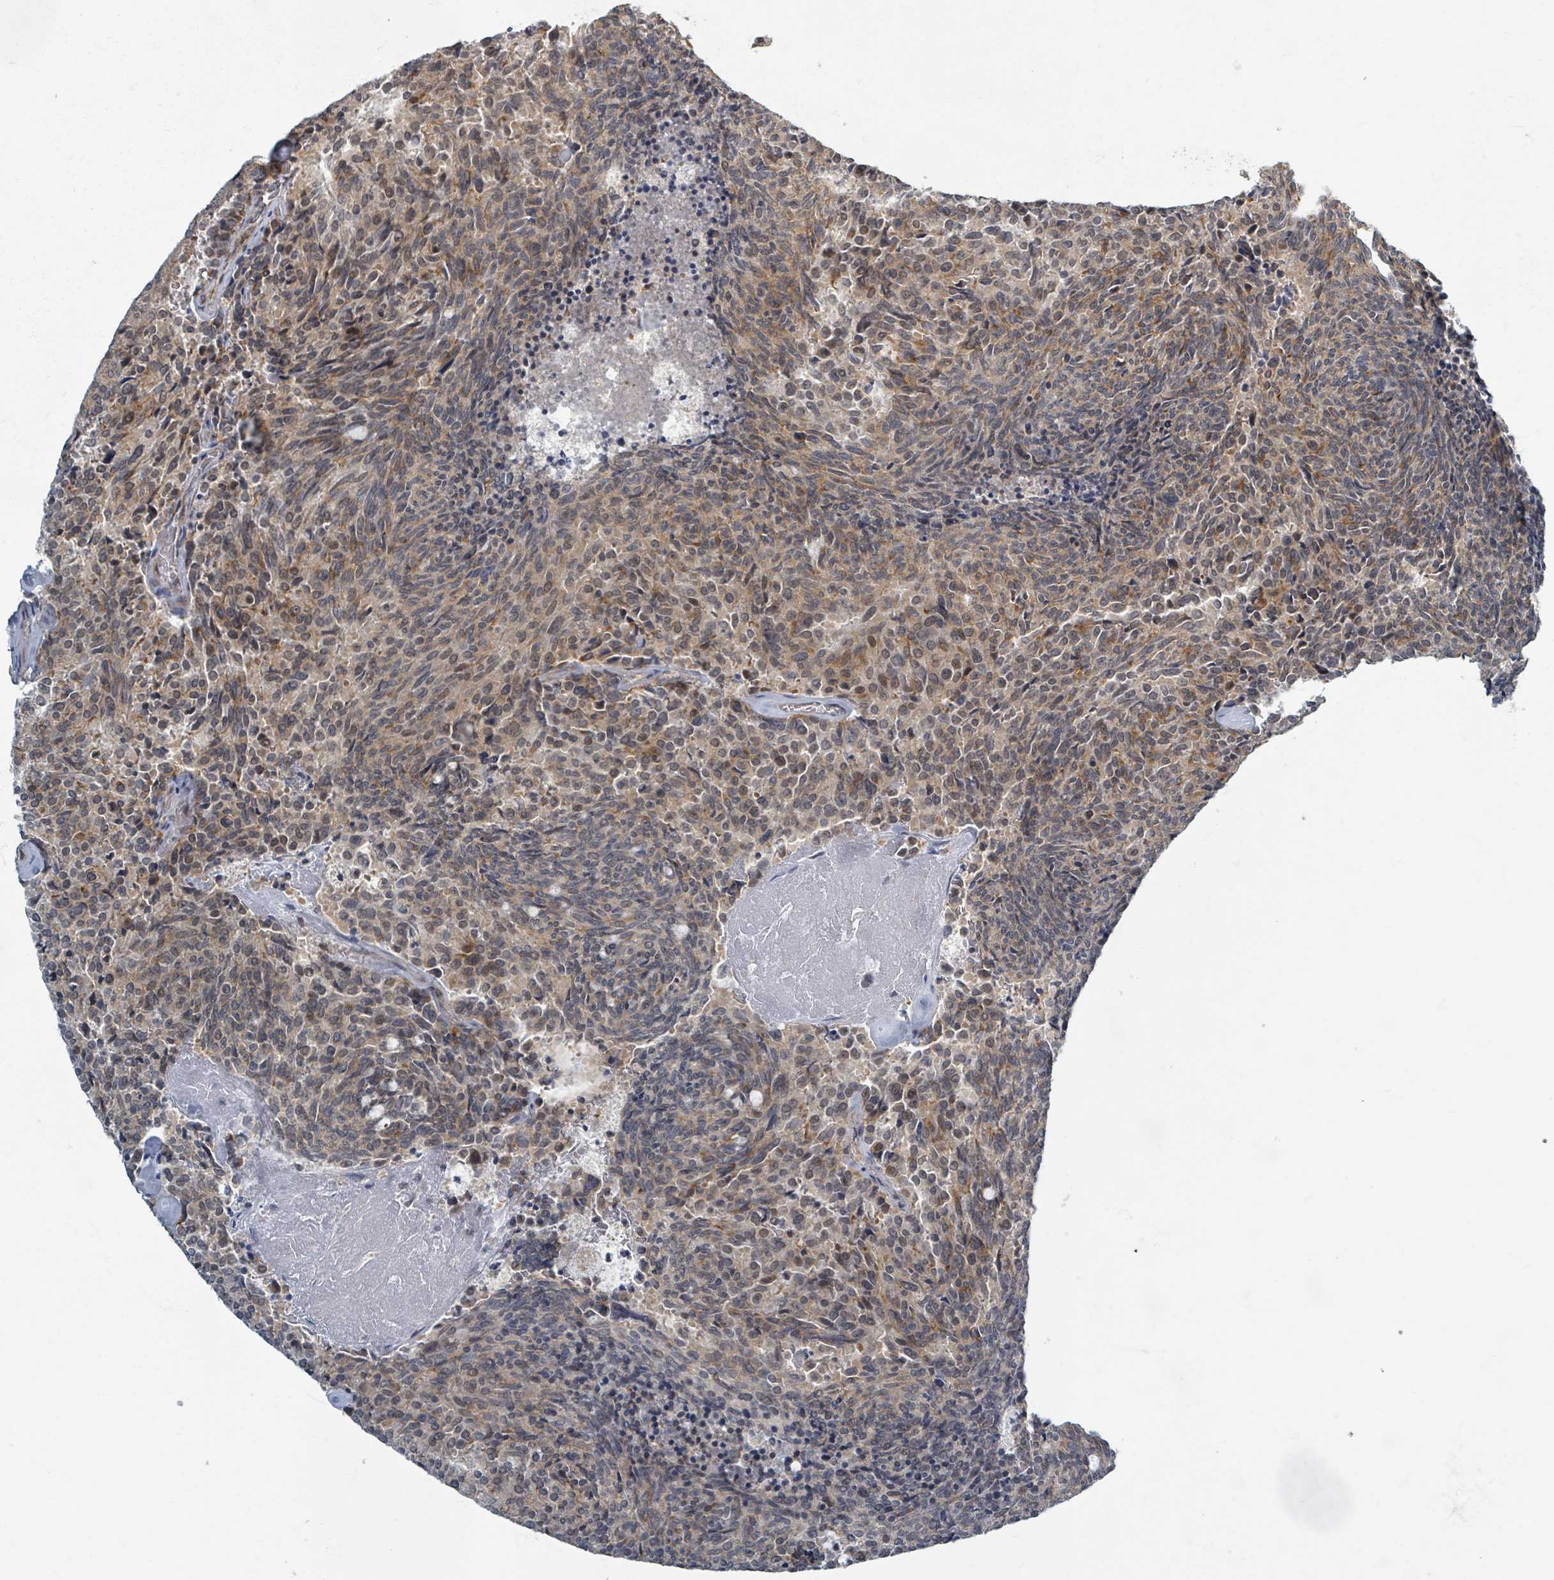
{"staining": {"intensity": "moderate", "quantity": "25%-75%", "location": "cytoplasmic/membranous"}, "tissue": "carcinoid", "cell_type": "Tumor cells", "image_type": "cancer", "snomed": [{"axis": "morphology", "description": "Carcinoid, malignant, NOS"}, {"axis": "topography", "description": "Pancreas"}], "caption": "Immunohistochemistry photomicrograph of neoplastic tissue: carcinoid (malignant) stained using IHC demonstrates medium levels of moderate protein expression localized specifically in the cytoplasmic/membranous of tumor cells, appearing as a cytoplasmic/membranous brown color.", "gene": "INTS15", "patient": {"sex": "female", "age": 54}}